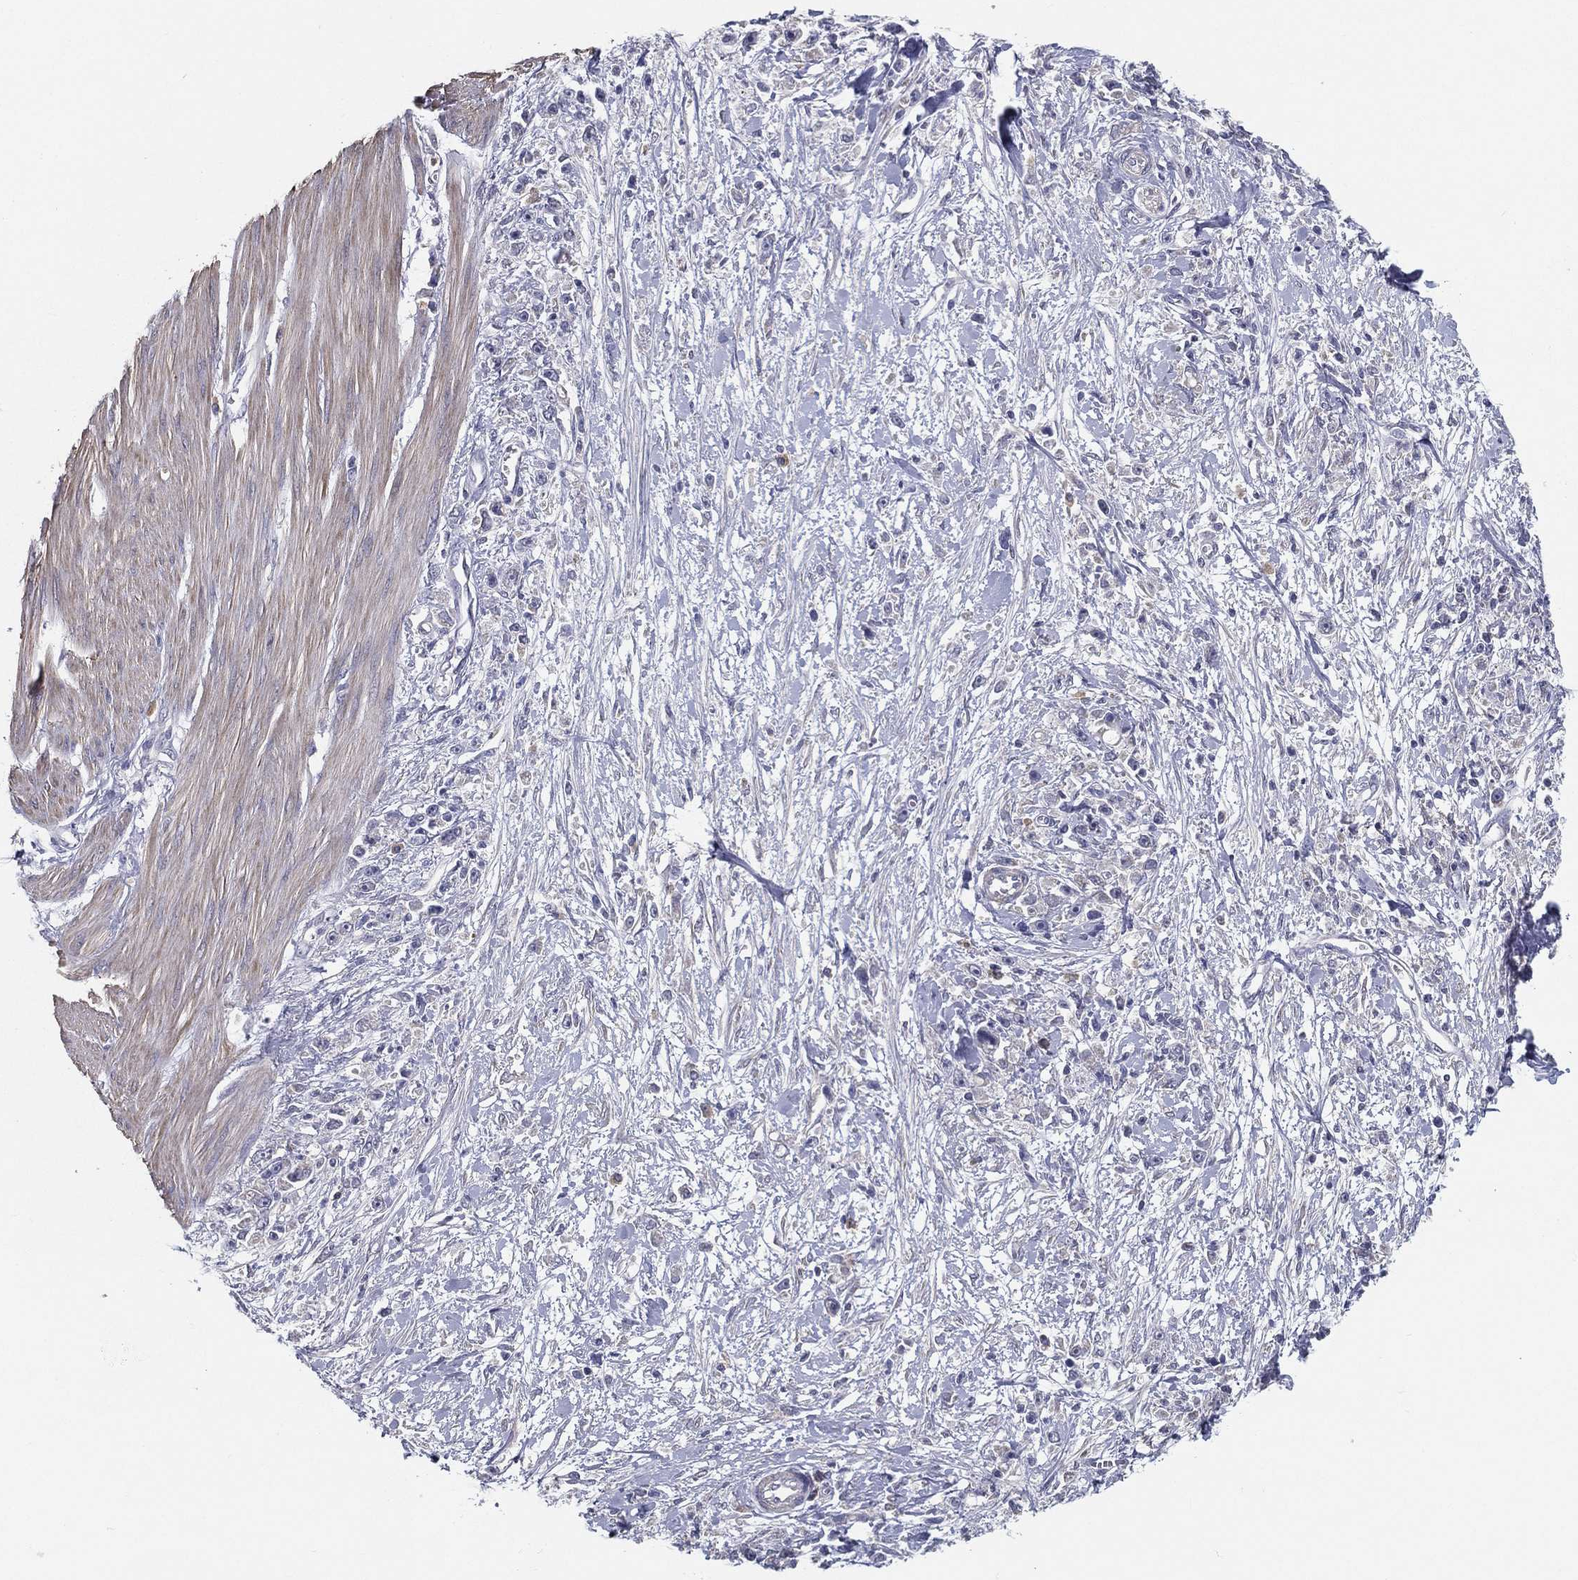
{"staining": {"intensity": "negative", "quantity": "none", "location": "none"}, "tissue": "stomach cancer", "cell_type": "Tumor cells", "image_type": "cancer", "snomed": [{"axis": "morphology", "description": "Adenocarcinoma, NOS"}, {"axis": "topography", "description": "Stomach"}], "caption": "This is an IHC image of human stomach adenocarcinoma. There is no staining in tumor cells.", "gene": "PCSK1", "patient": {"sex": "female", "age": 59}}